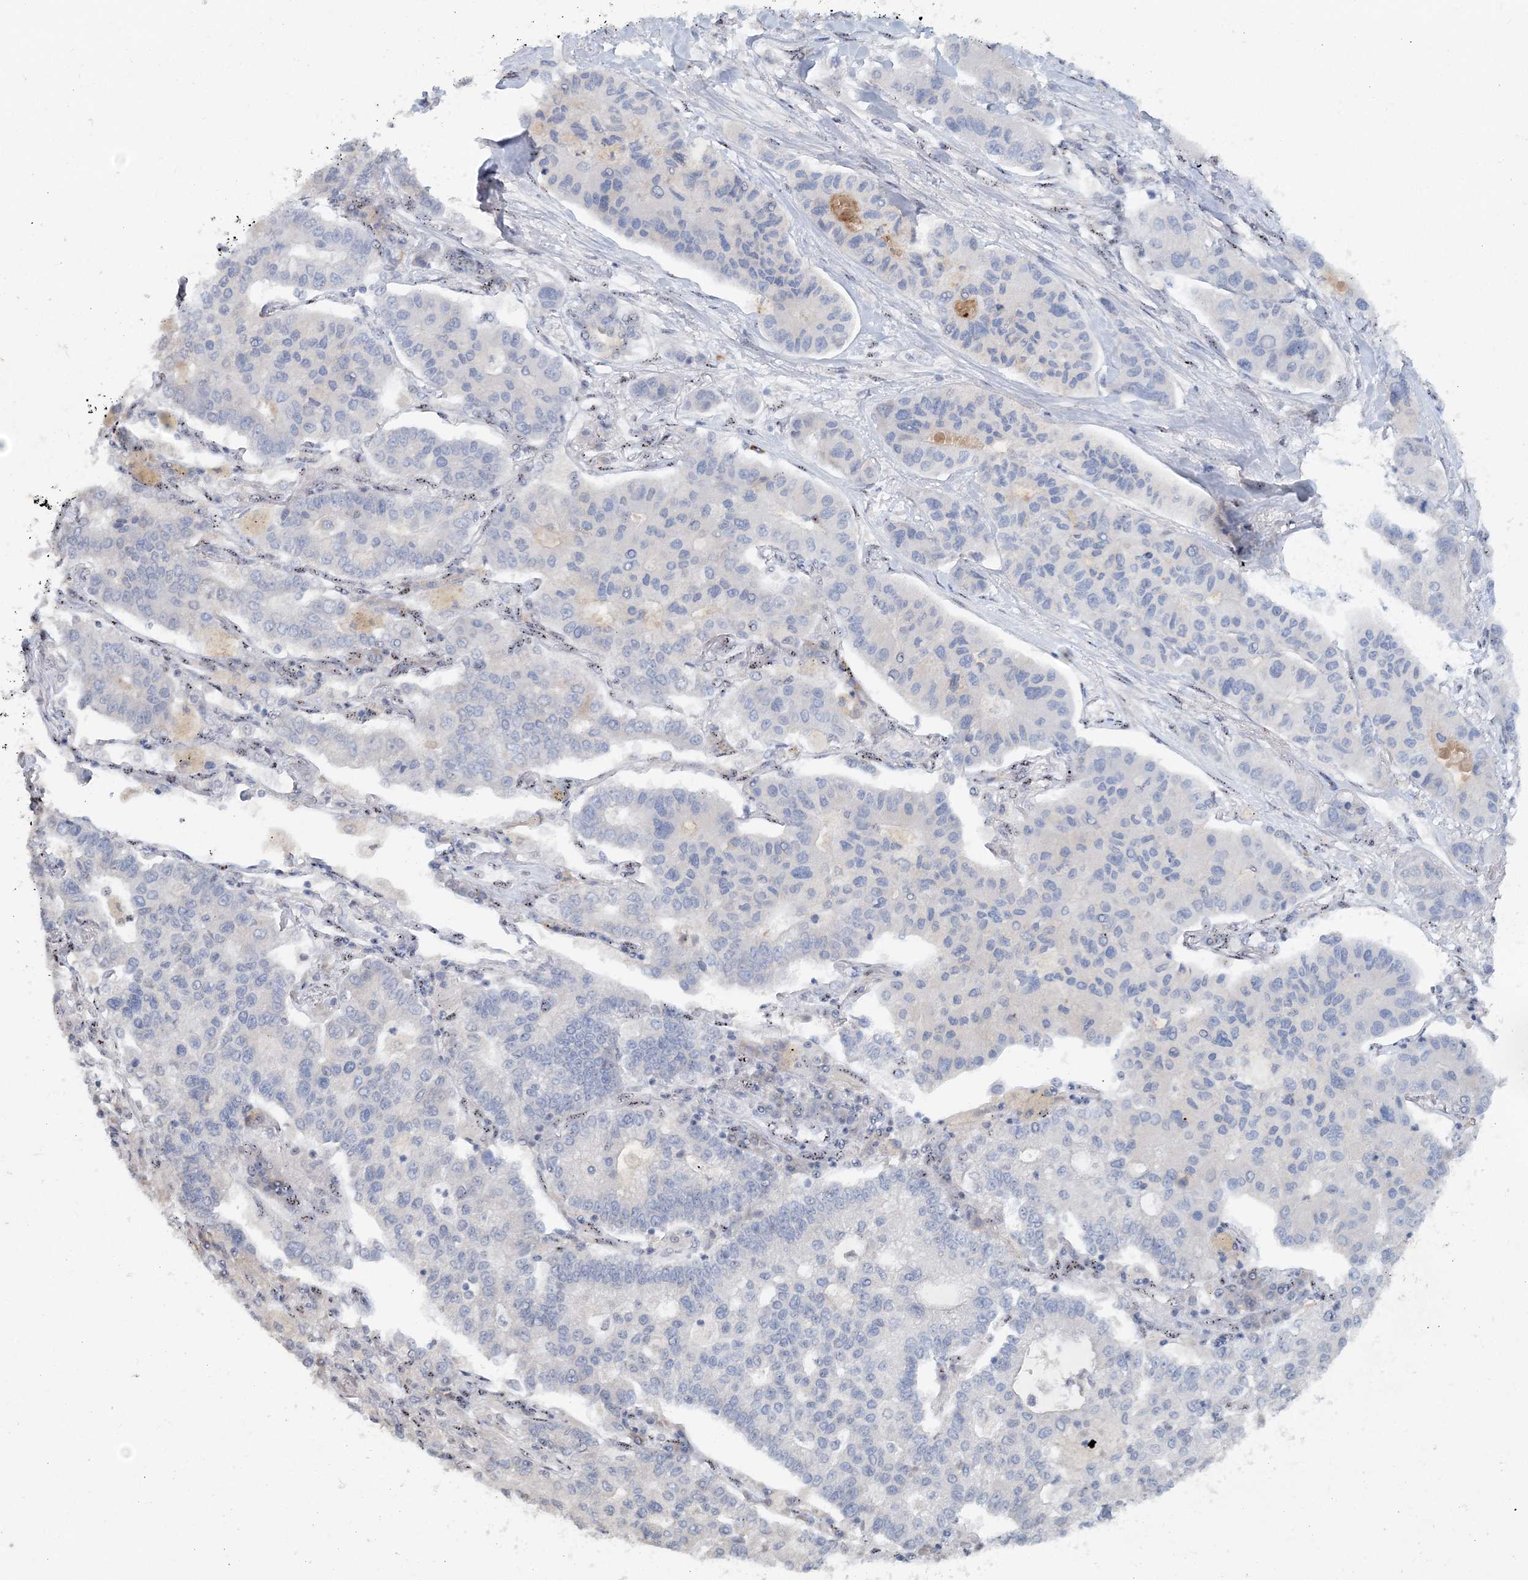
{"staining": {"intensity": "negative", "quantity": "none", "location": "none"}, "tissue": "lung cancer", "cell_type": "Tumor cells", "image_type": "cancer", "snomed": [{"axis": "morphology", "description": "Adenocarcinoma, NOS"}, {"axis": "topography", "description": "Lung"}], "caption": "IHC micrograph of lung adenocarcinoma stained for a protein (brown), which exhibits no positivity in tumor cells.", "gene": "GIN1", "patient": {"sex": "male", "age": 49}}